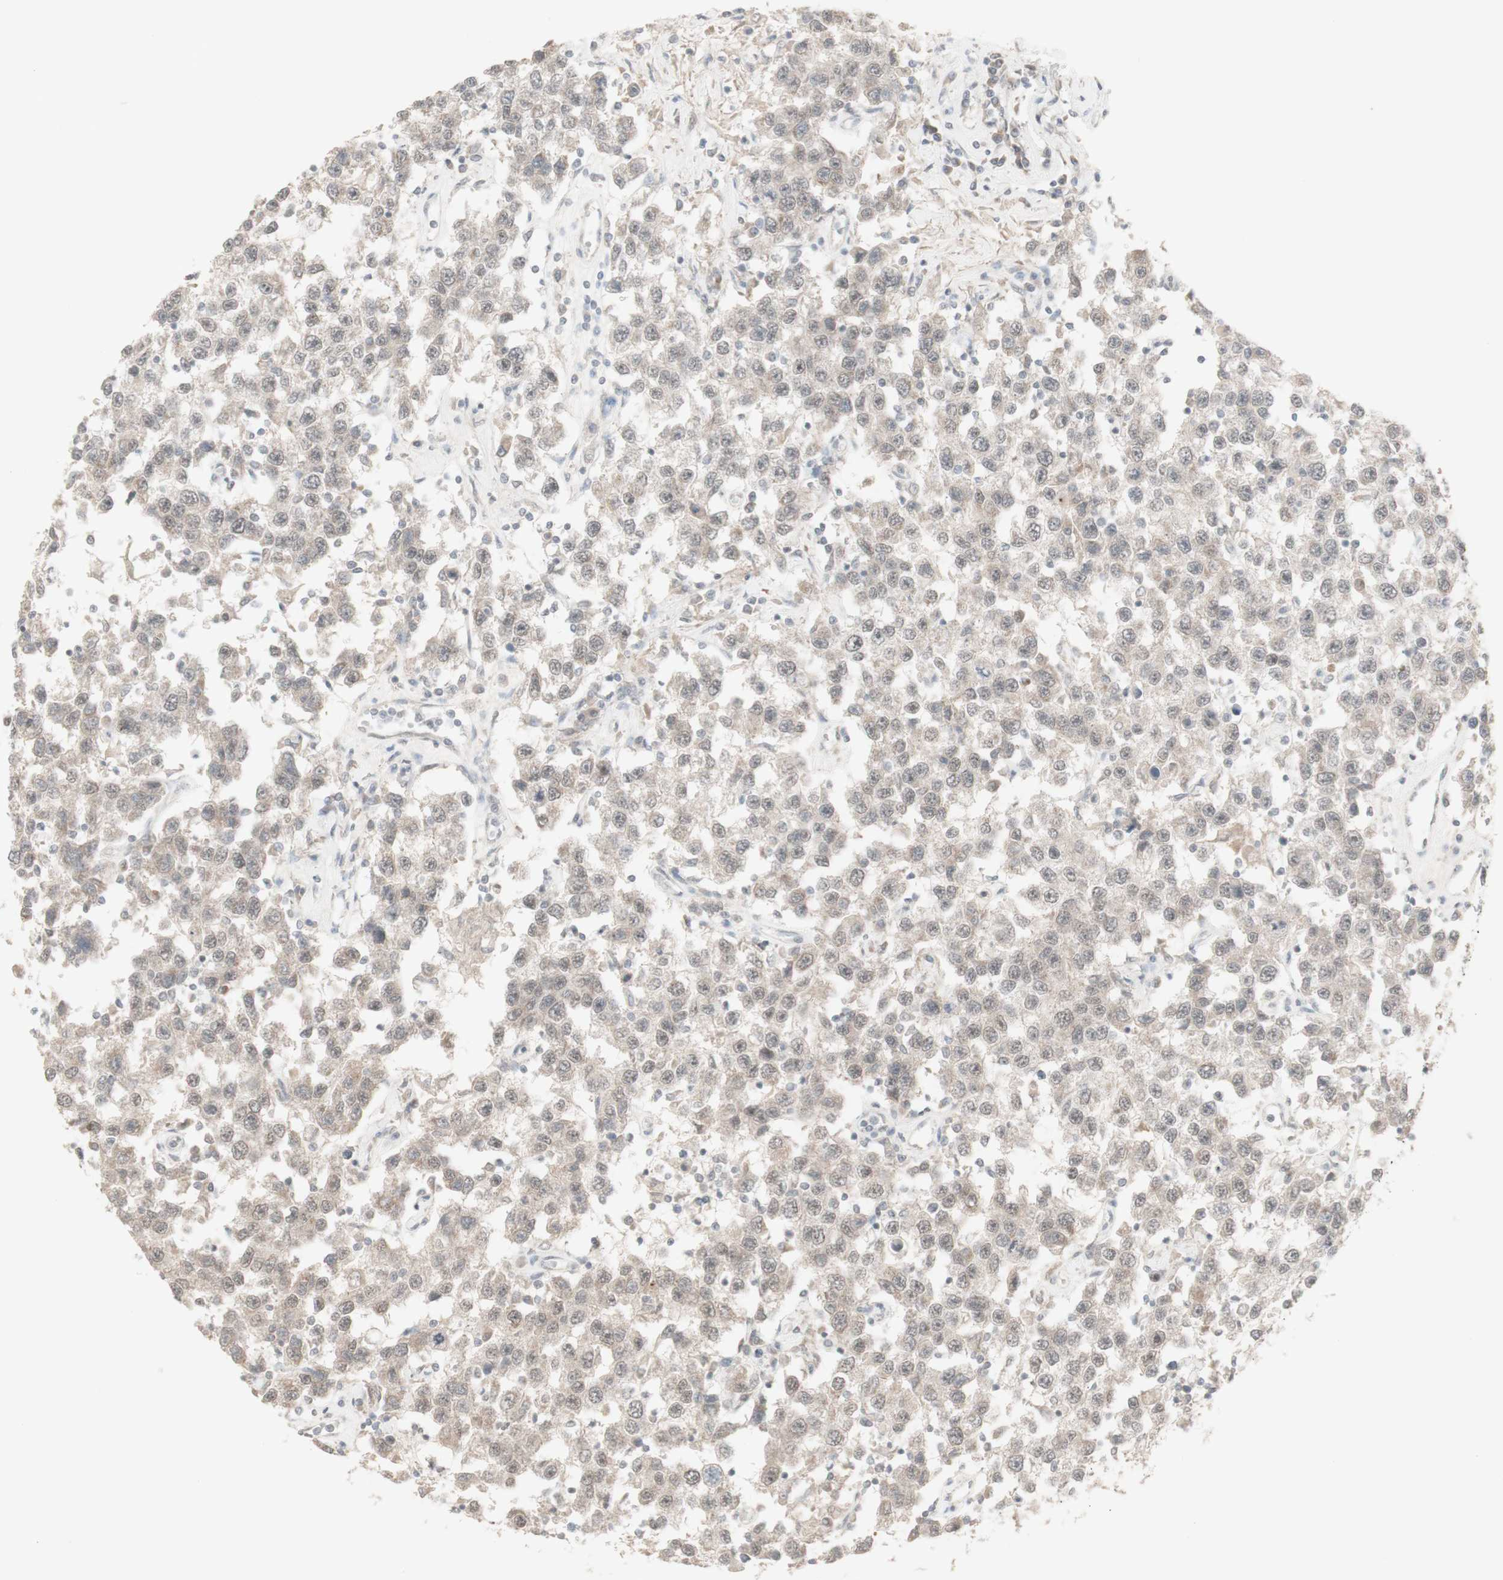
{"staining": {"intensity": "weak", "quantity": ">75%", "location": "cytoplasmic/membranous"}, "tissue": "testis cancer", "cell_type": "Tumor cells", "image_type": "cancer", "snomed": [{"axis": "morphology", "description": "Seminoma, NOS"}, {"axis": "topography", "description": "Testis"}], "caption": "Protein staining shows weak cytoplasmic/membranous positivity in approximately >75% of tumor cells in testis seminoma.", "gene": "C1orf116", "patient": {"sex": "male", "age": 41}}